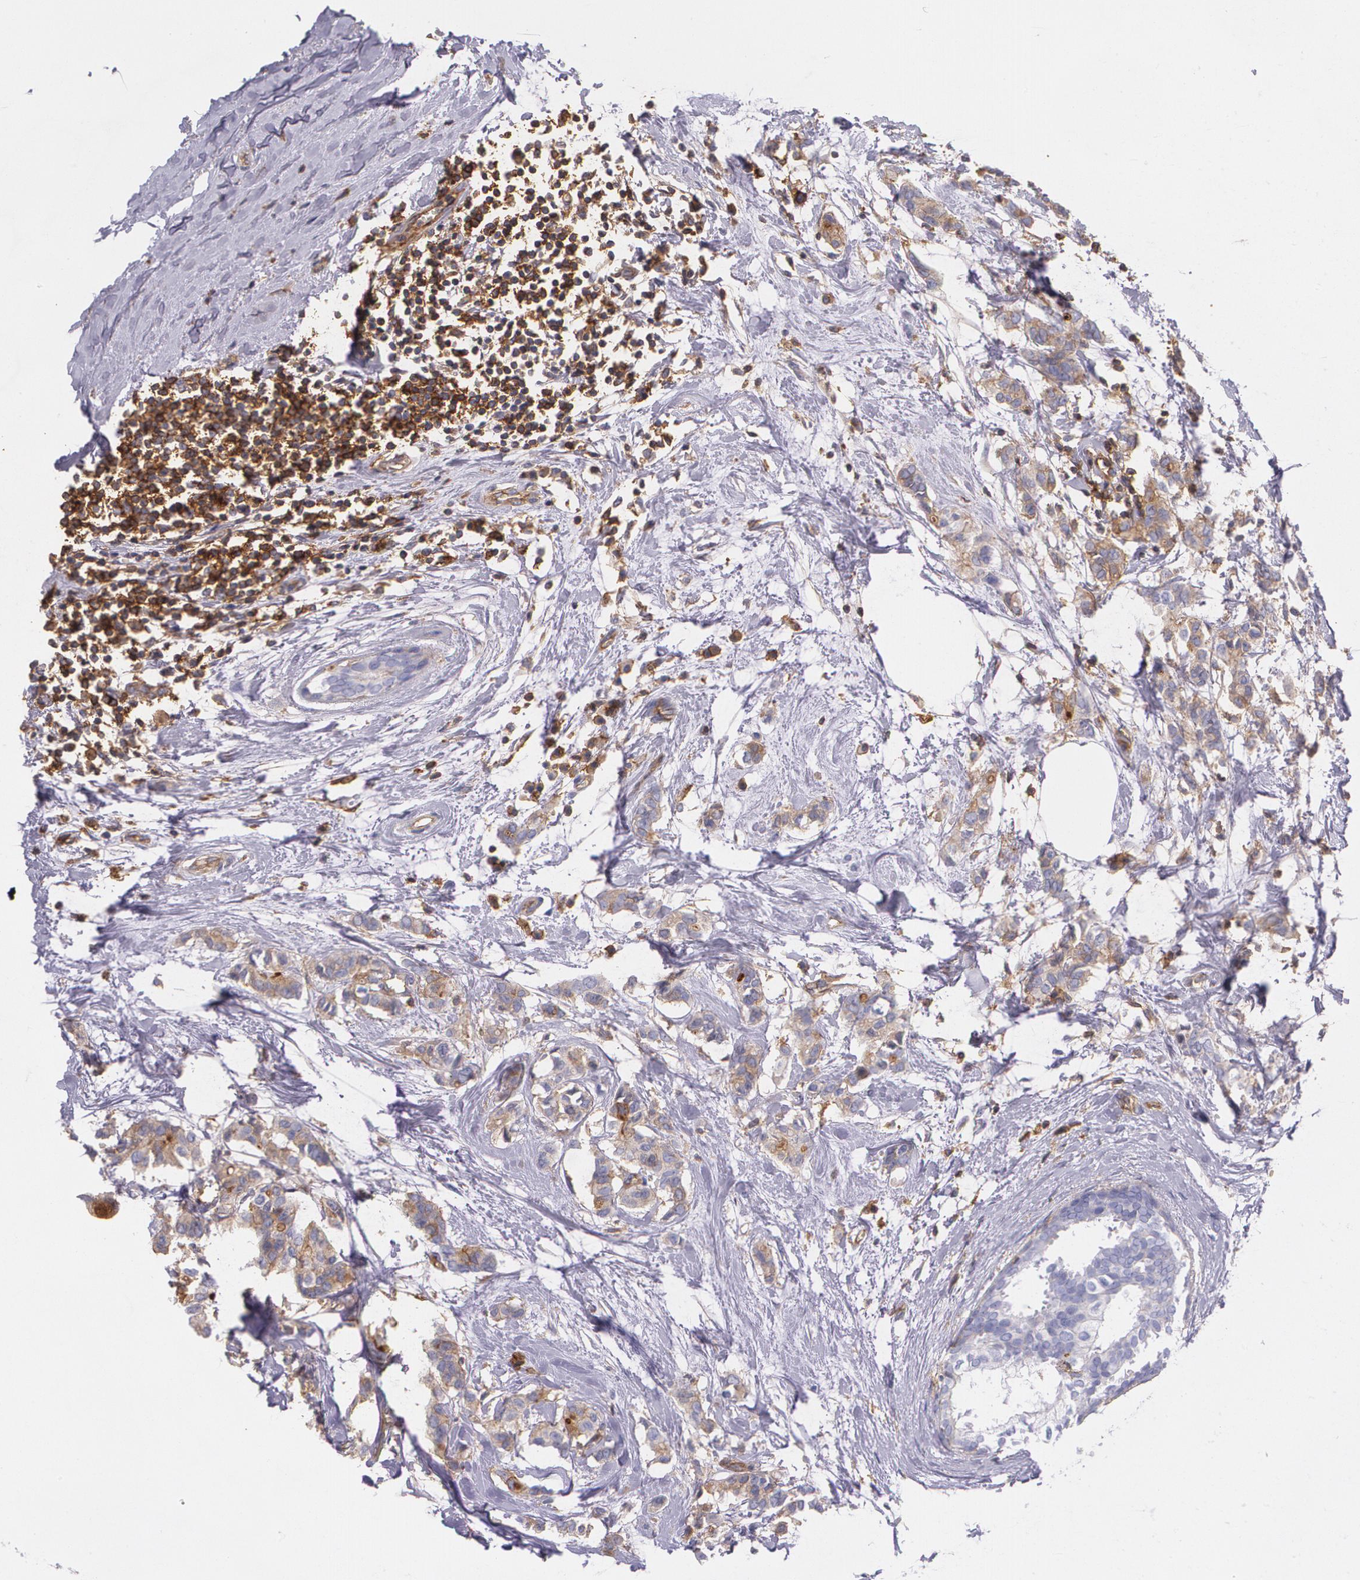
{"staining": {"intensity": "weak", "quantity": ">75%", "location": "cytoplasmic/membranous"}, "tissue": "breast cancer", "cell_type": "Tumor cells", "image_type": "cancer", "snomed": [{"axis": "morphology", "description": "Duct carcinoma"}, {"axis": "topography", "description": "Breast"}], "caption": "A brown stain highlights weak cytoplasmic/membranous positivity of a protein in human breast cancer tumor cells.", "gene": "B2M", "patient": {"sex": "female", "age": 84}}